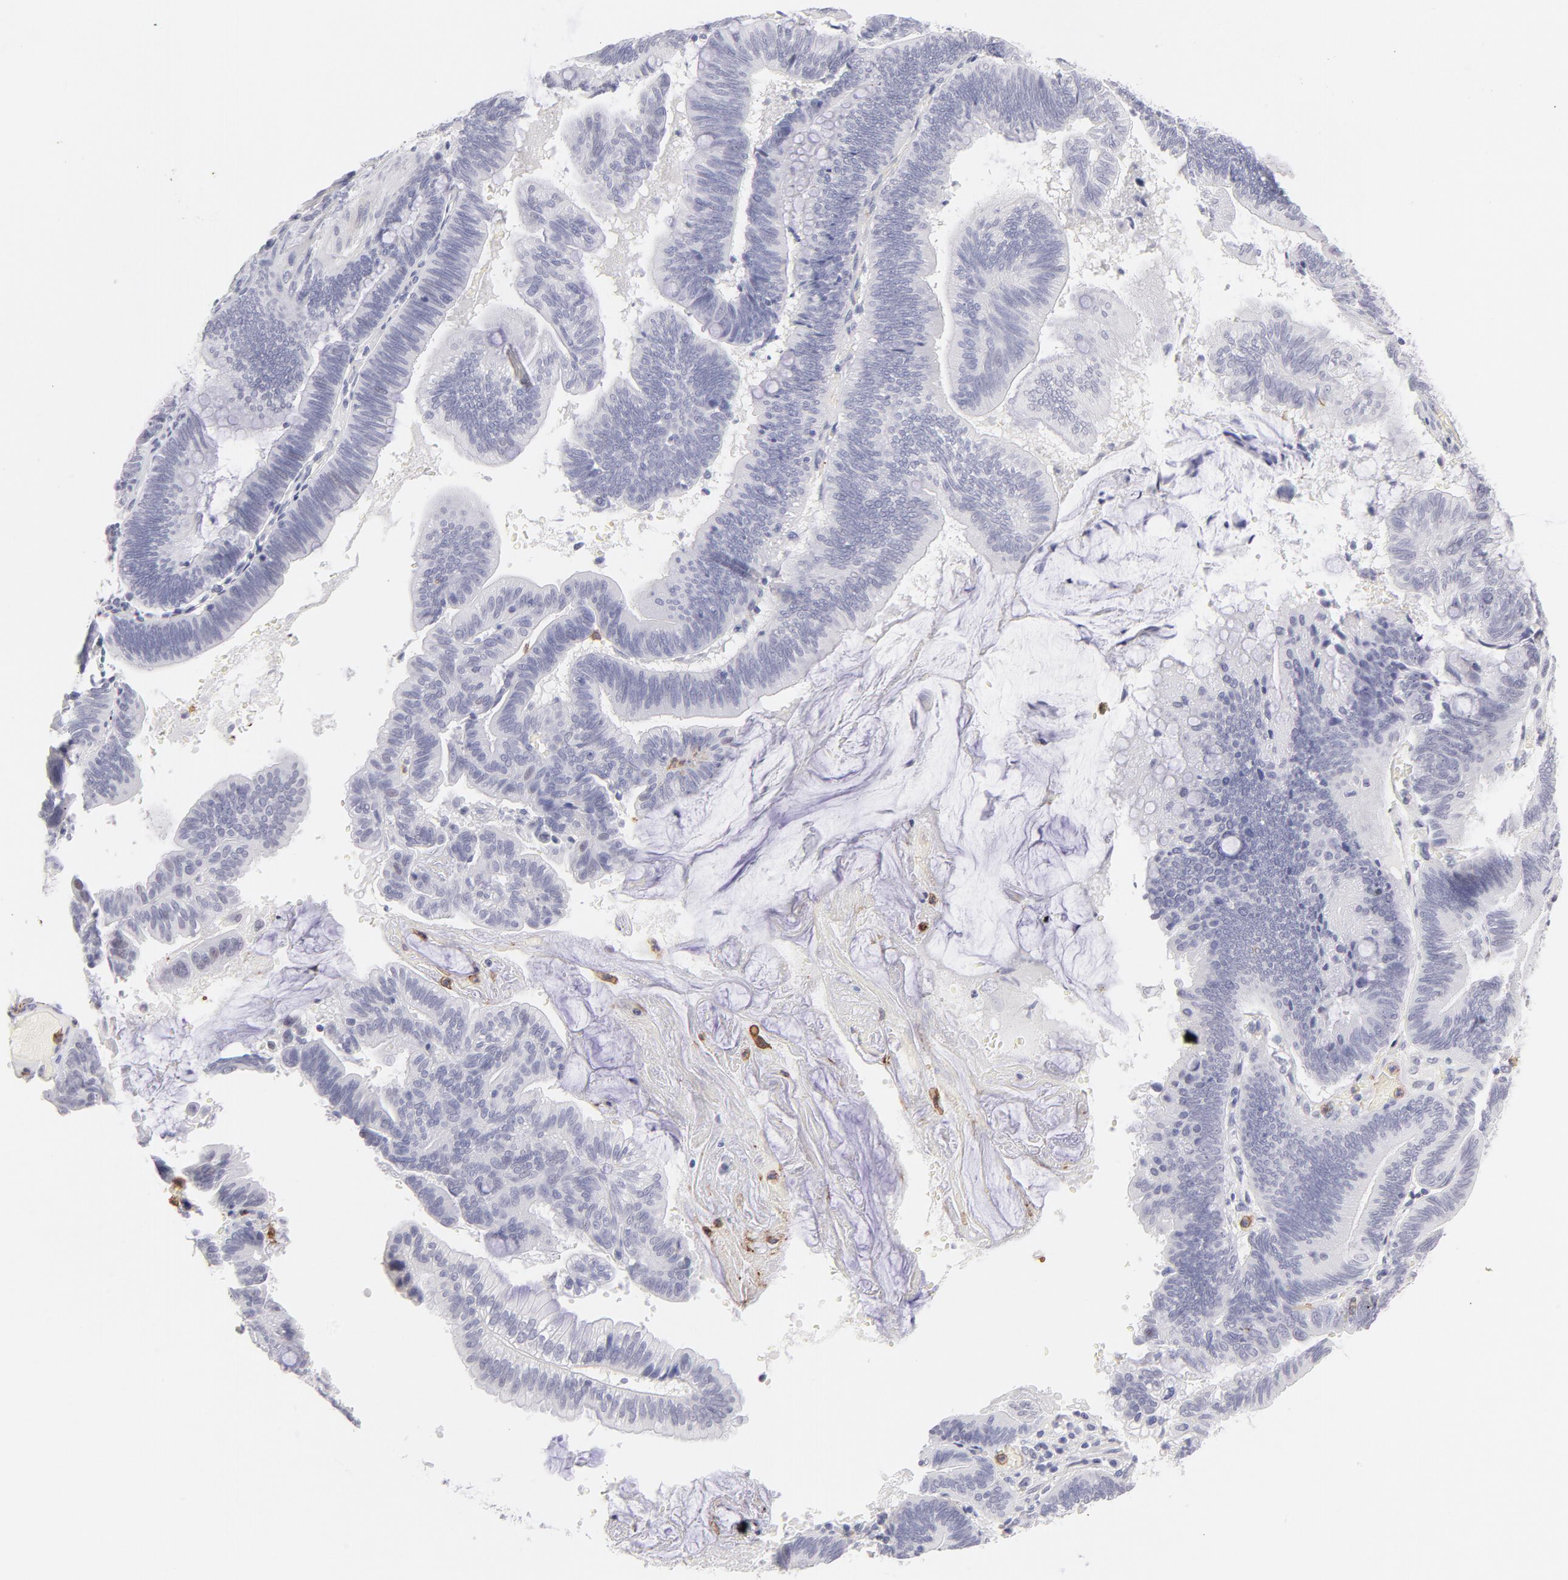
{"staining": {"intensity": "weak", "quantity": "<25%", "location": "nuclear"}, "tissue": "pancreatic cancer", "cell_type": "Tumor cells", "image_type": "cancer", "snomed": [{"axis": "morphology", "description": "Adenocarcinoma, NOS"}, {"axis": "topography", "description": "Pancreas"}], "caption": "Micrograph shows no protein expression in tumor cells of pancreatic cancer tissue.", "gene": "LTB4R", "patient": {"sex": "male", "age": 82}}